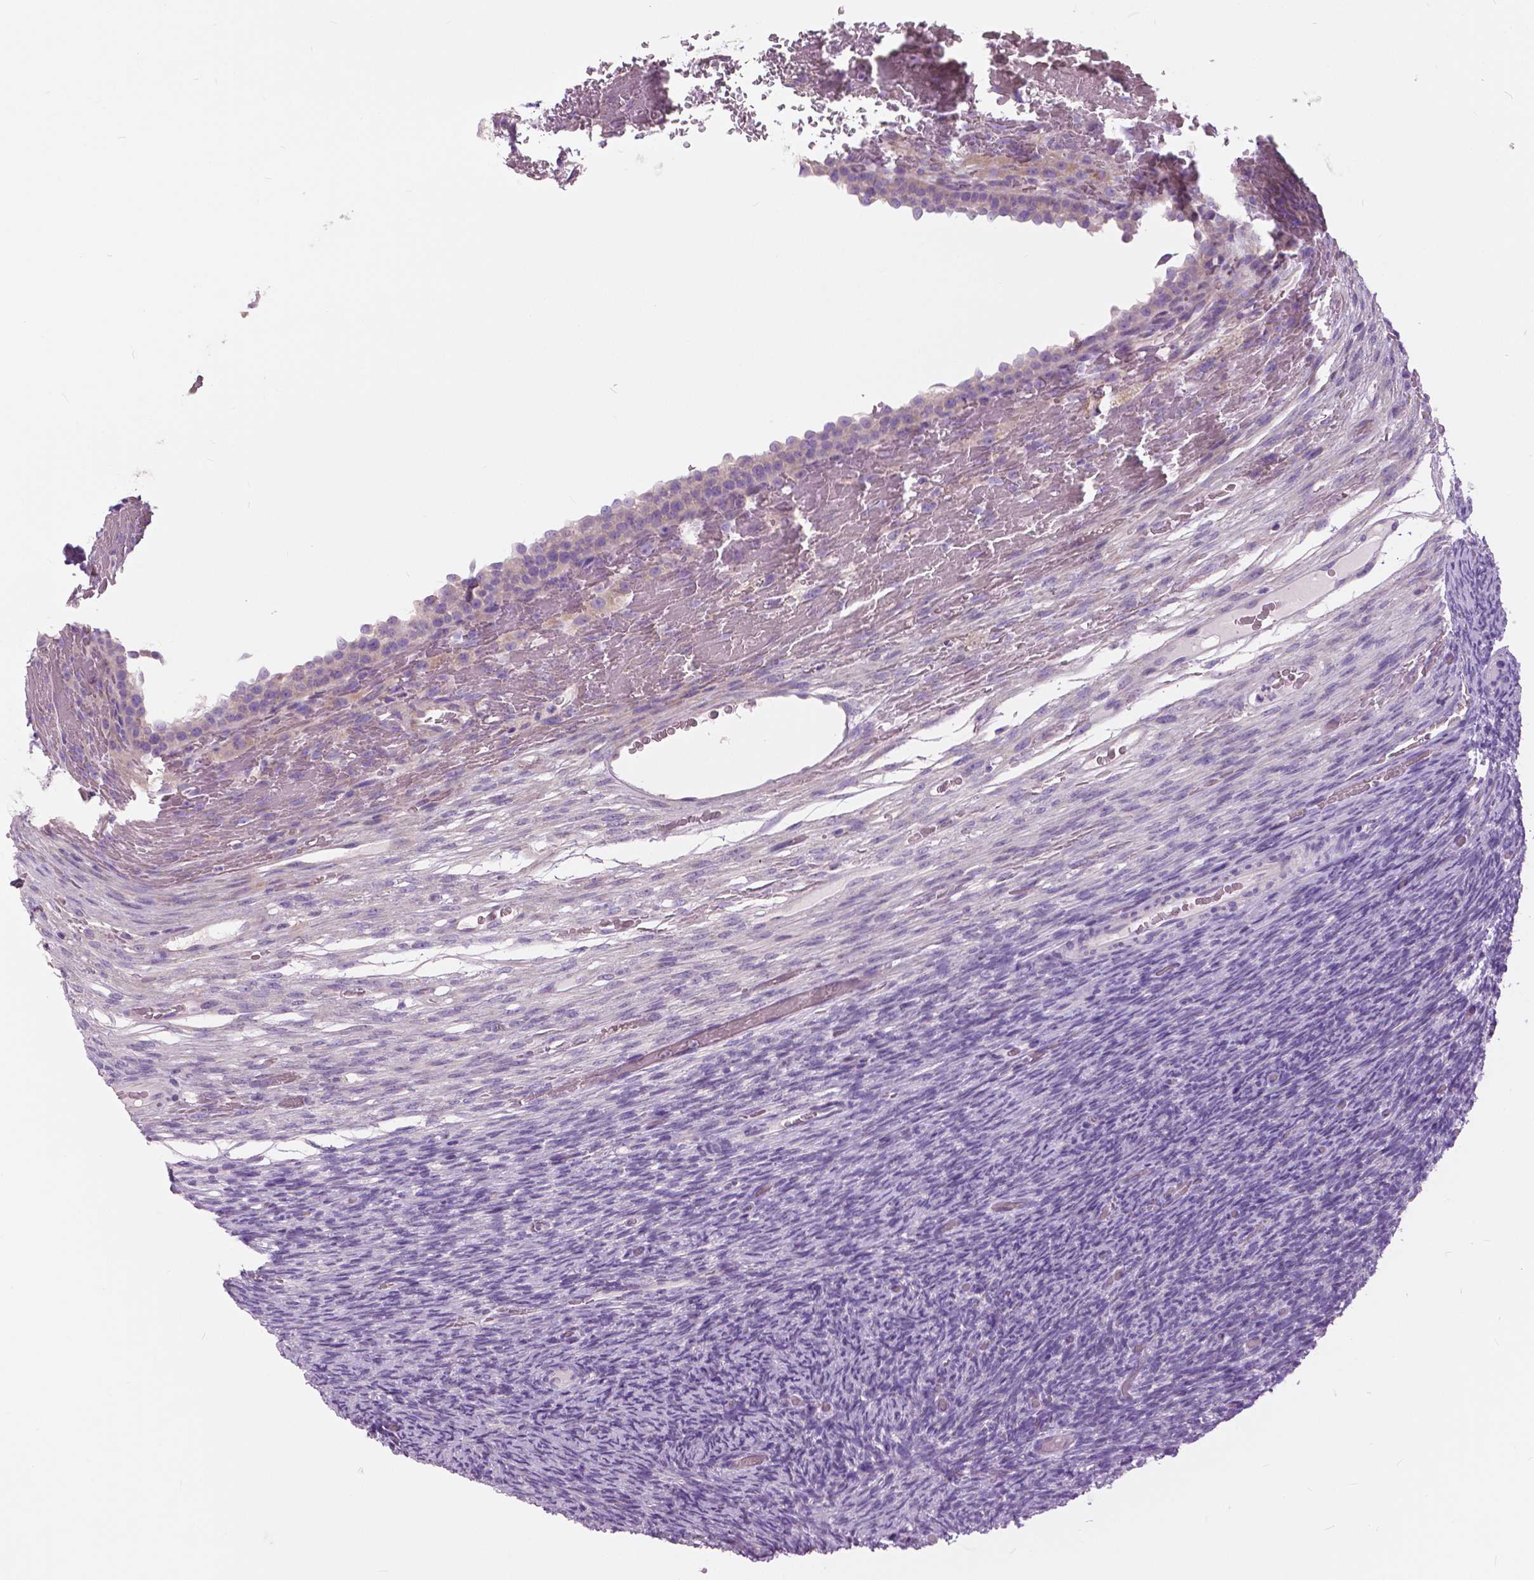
{"staining": {"intensity": "negative", "quantity": "none", "location": "none"}, "tissue": "ovary", "cell_type": "Follicle cells", "image_type": "normal", "snomed": [{"axis": "morphology", "description": "Normal tissue, NOS"}, {"axis": "topography", "description": "Ovary"}], "caption": "The immunohistochemistry (IHC) micrograph has no significant expression in follicle cells of ovary.", "gene": "SERPINI1", "patient": {"sex": "female", "age": 34}}